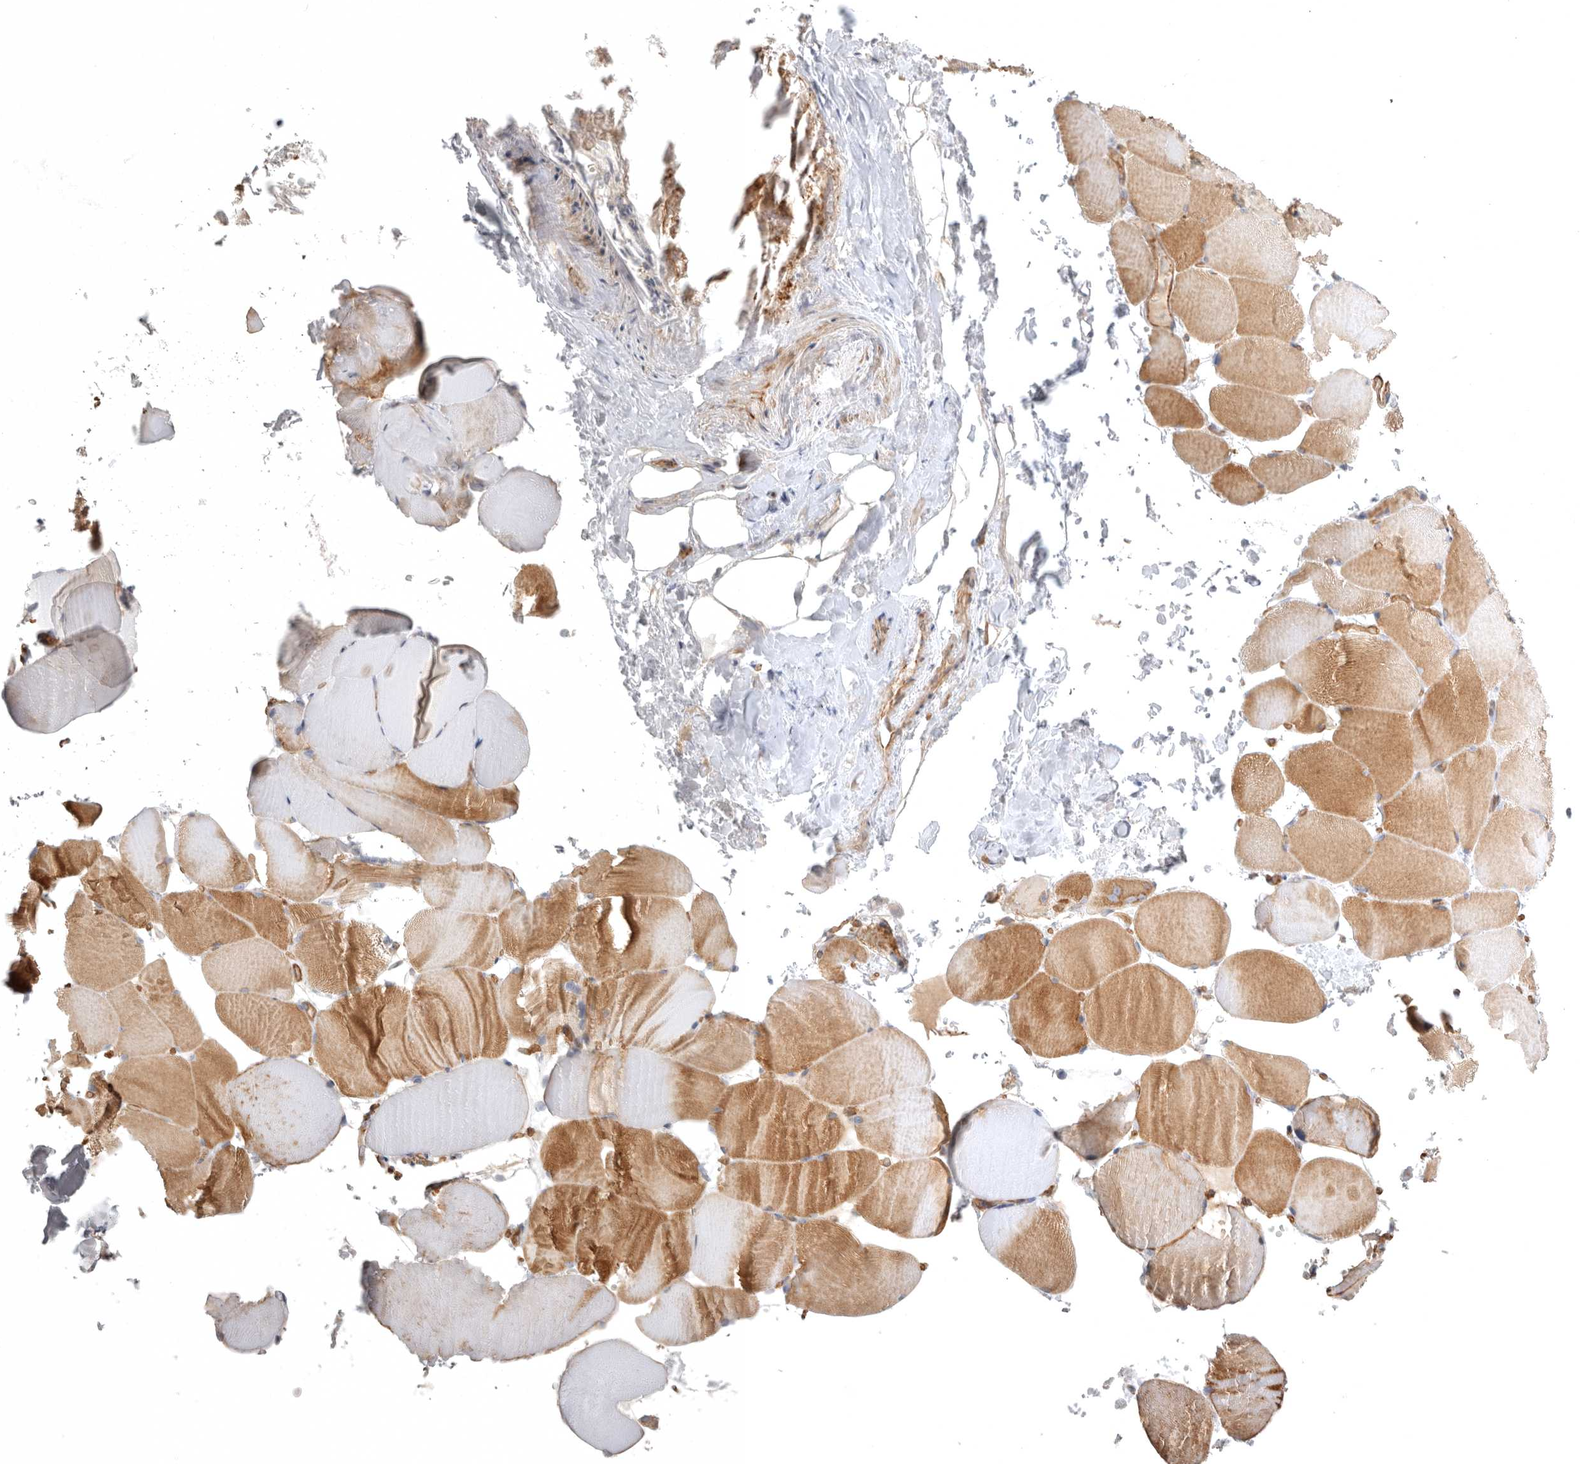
{"staining": {"intensity": "moderate", "quantity": ">75%", "location": "cytoplasmic/membranous"}, "tissue": "skeletal muscle", "cell_type": "Myocytes", "image_type": "normal", "snomed": [{"axis": "morphology", "description": "Normal tissue, NOS"}, {"axis": "topography", "description": "Skeletal muscle"}, {"axis": "topography", "description": "Parathyroid gland"}], "caption": "Myocytes show medium levels of moderate cytoplasmic/membranous expression in approximately >75% of cells in normal skeletal muscle. (Brightfield microscopy of DAB IHC at high magnification).", "gene": "LONRF1", "patient": {"sex": "female", "age": 37}}